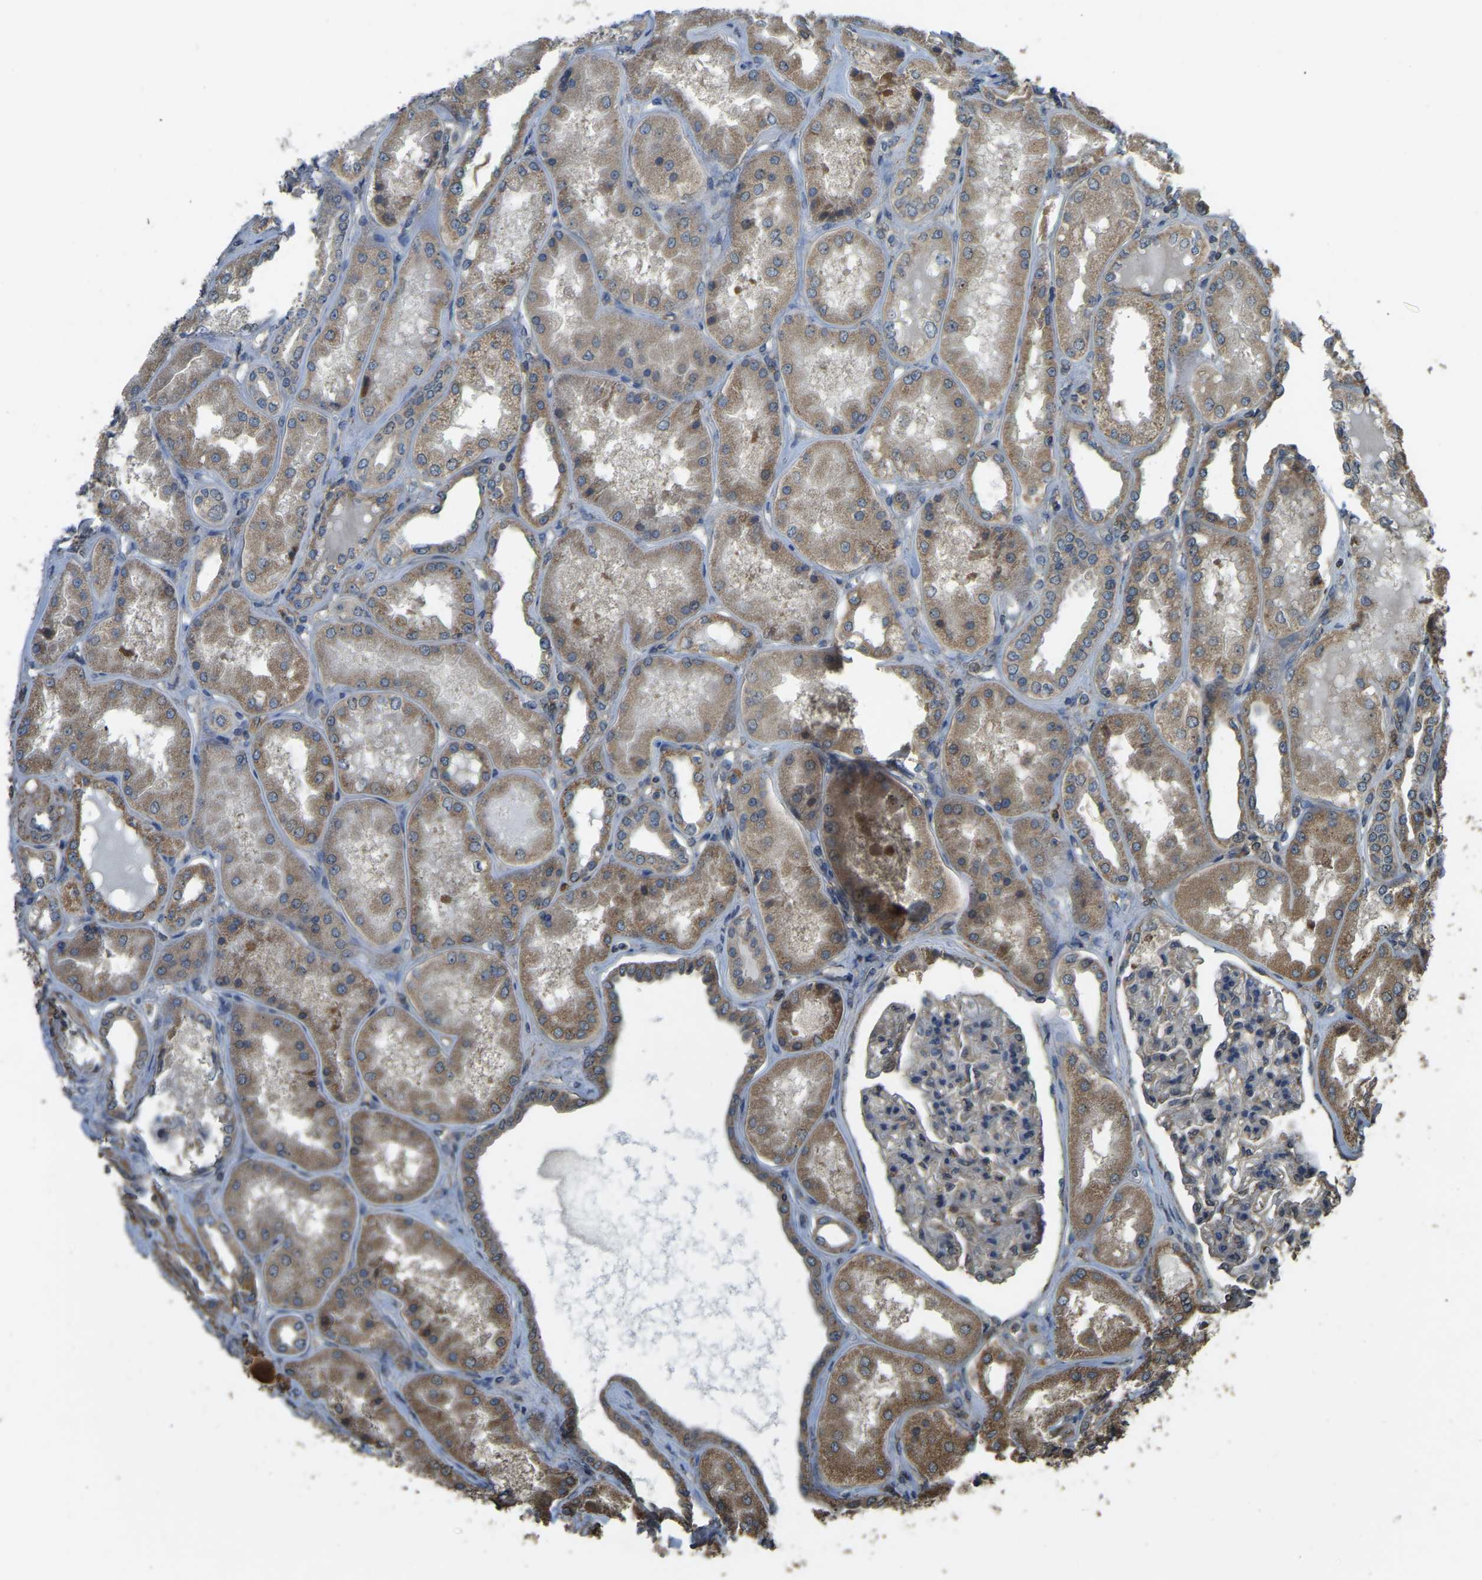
{"staining": {"intensity": "moderate", "quantity": "25%-75%", "location": "cytoplasmic/membranous"}, "tissue": "kidney", "cell_type": "Cells in glomeruli", "image_type": "normal", "snomed": [{"axis": "morphology", "description": "Normal tissue, NOS"}, {"axis": "topography", "description": "Kidney"}], "caption": "Kidney stained with IHC demonstrates moderate cytoplasmic/membranous expression in about 25%-75% of cells in glomeruli.", "gene": "GNG2", "patient": {"sex": "female", "age": 56}}